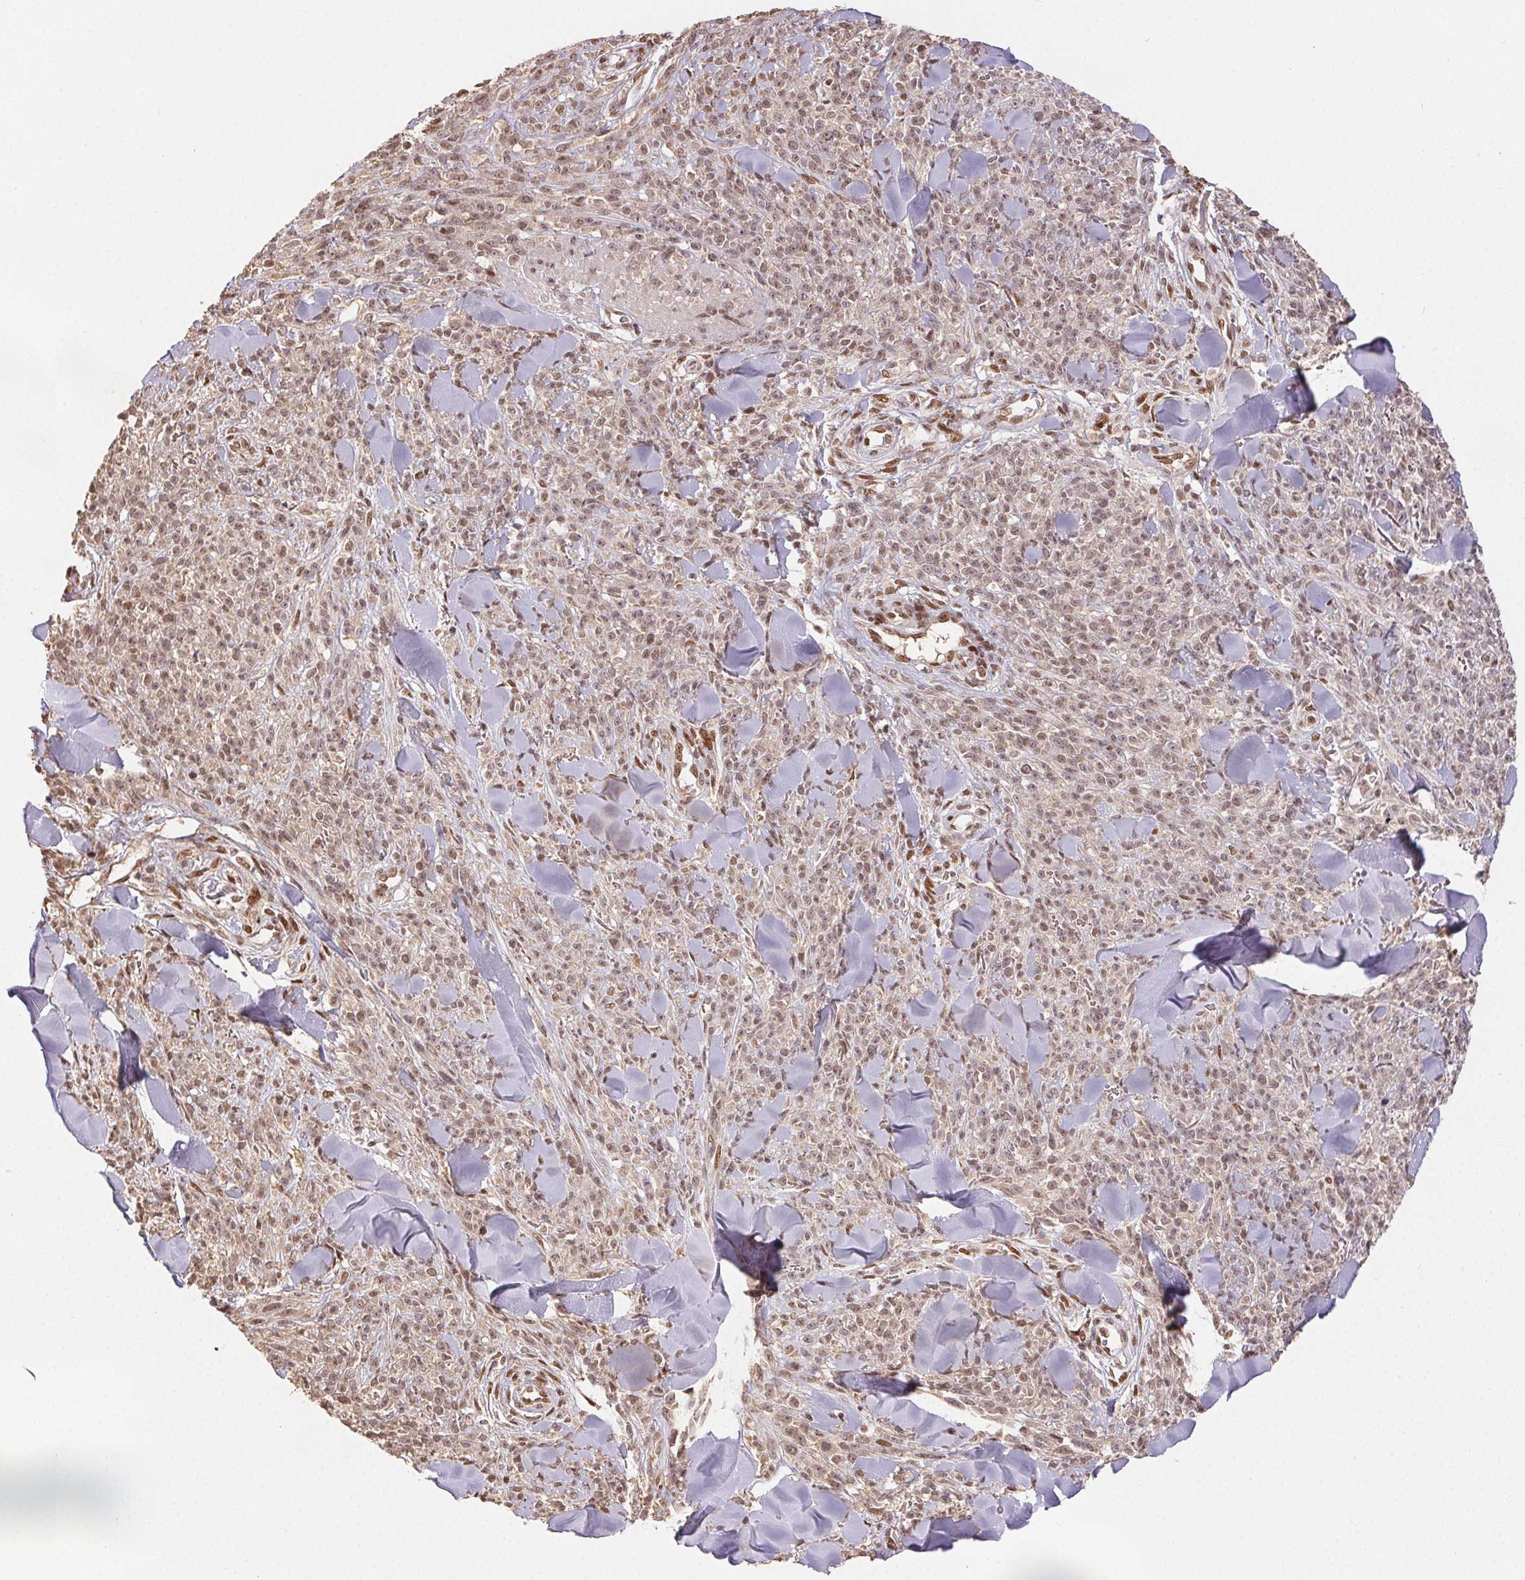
{"staining": {"intensity": "moderate", "quantity": ">75%", "location": "nuclear"}, "tissue": "melanoma", "cell_type": "Tumor cells", "image_type": "cancer", "snomed": [{"axis": "morphology", "description": "Malignant melanoma, NOS"}, {"axis": "topography", "description": "Skin"}, {"axis": "topography", "description": "Skin of trunk"}], "caption": "The image reveals immunohistochemical staining of melanoma. There is moderate nuclear staining is identified in about >75% of tumor cells.", "gene": "MAPKAPK2", "patient": {"sex": "male", "age": 74}}